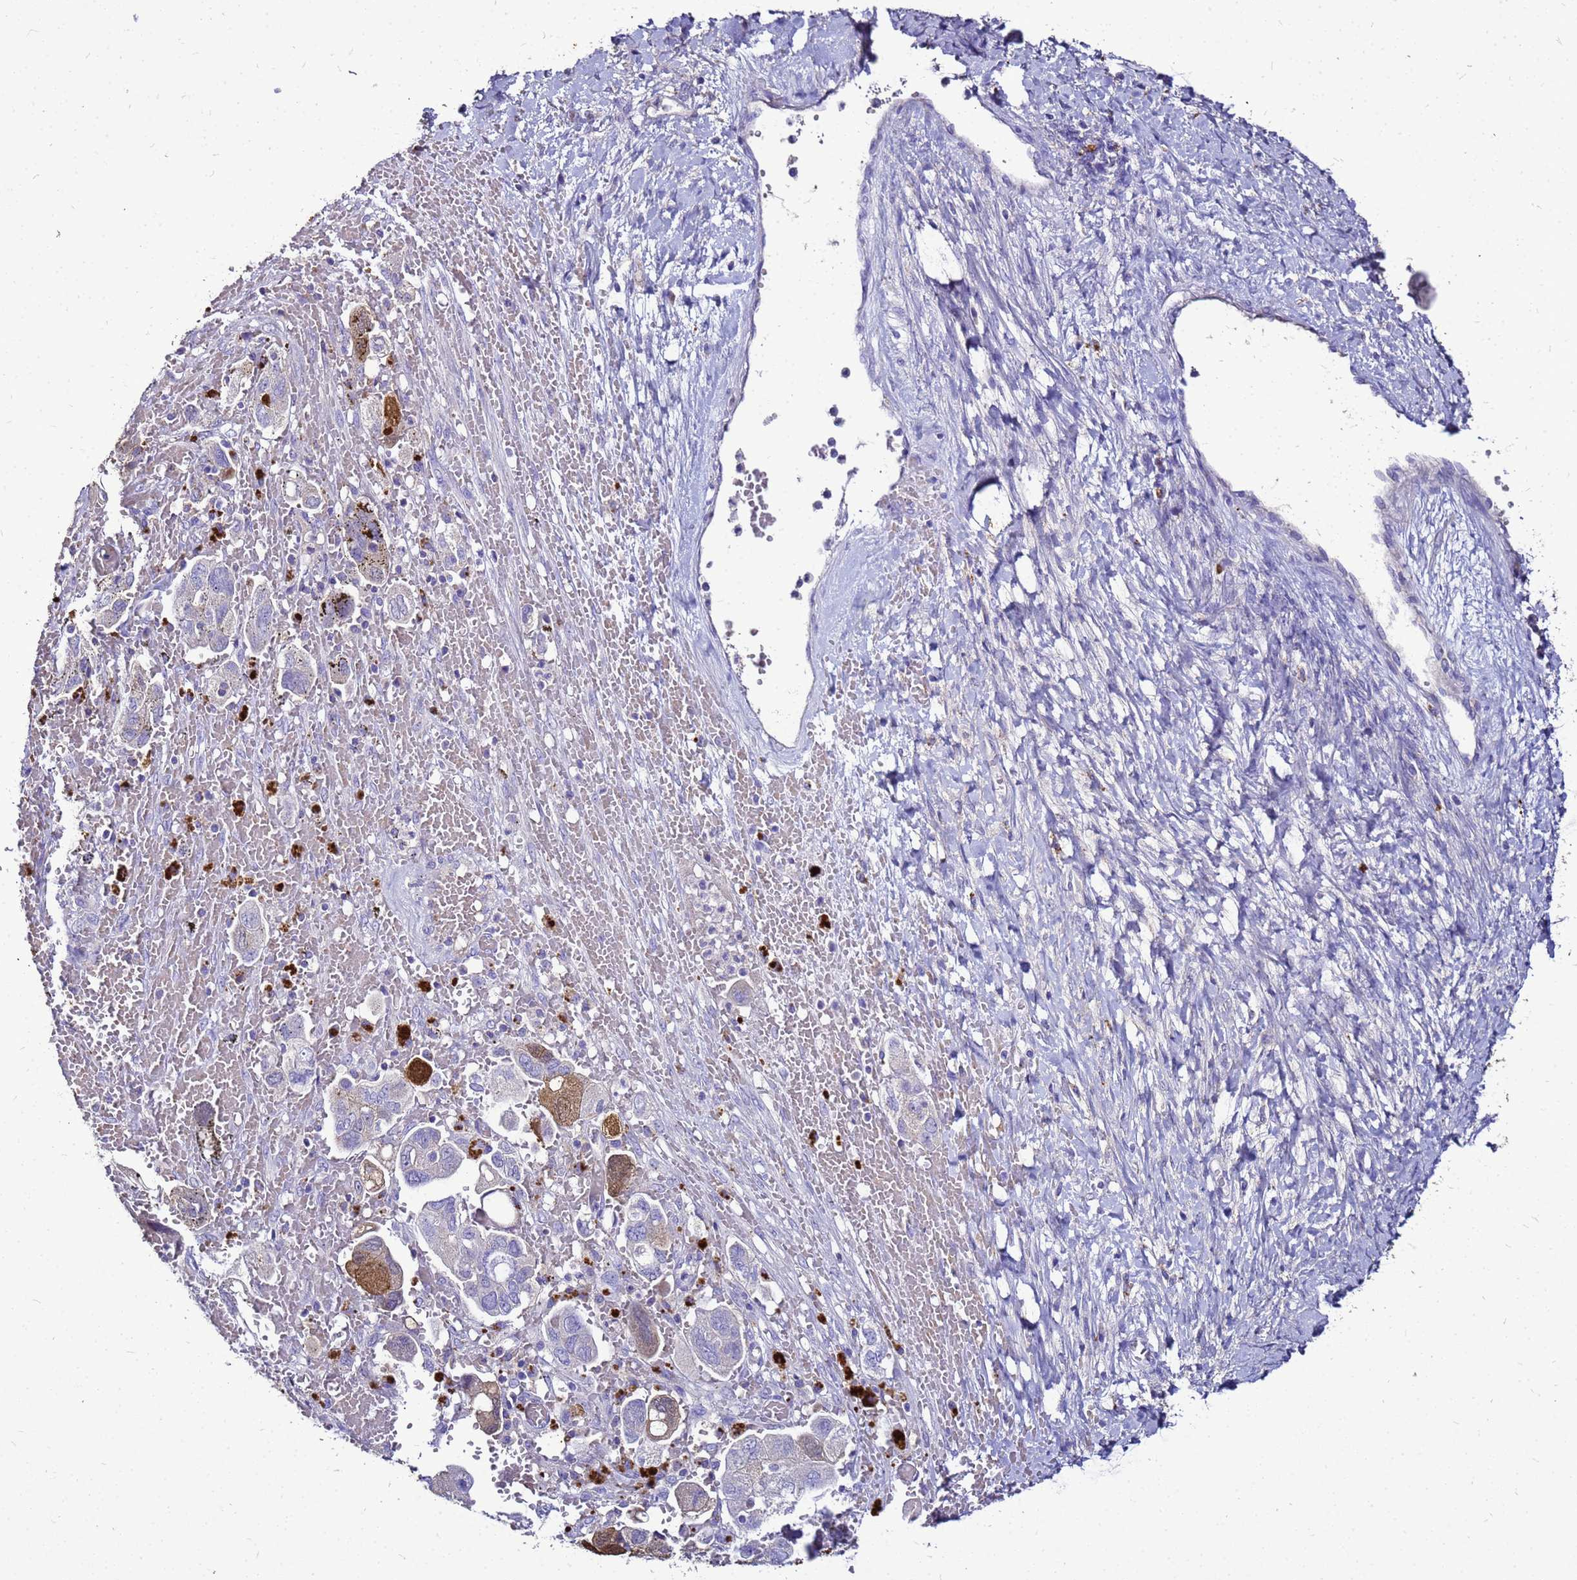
{"staining": {"intensity": "strong", "quantity": "<25%", "location": "cytoplasmic/membranous"}, "tissue": "ovarian cancer", "cell_type": "Tumor cells", "image_type": "cancer", "snomed": [{"axis": "morphology", "description": "Carcinoma, NOS"}, {"axis": "morphology", "description": "Cystadenocarcinoma, serous, NOS"}, {"axis": "topography", "description": "Ovary"}], "caption": "Human carcinoma (ovarian) stained with a brown dye demonstrates strong cytoplasmic/membranous positive expression in about <25% of tumor cells.", "gene": "S100A2", "patient": {"sex": "female", "age": 69}}